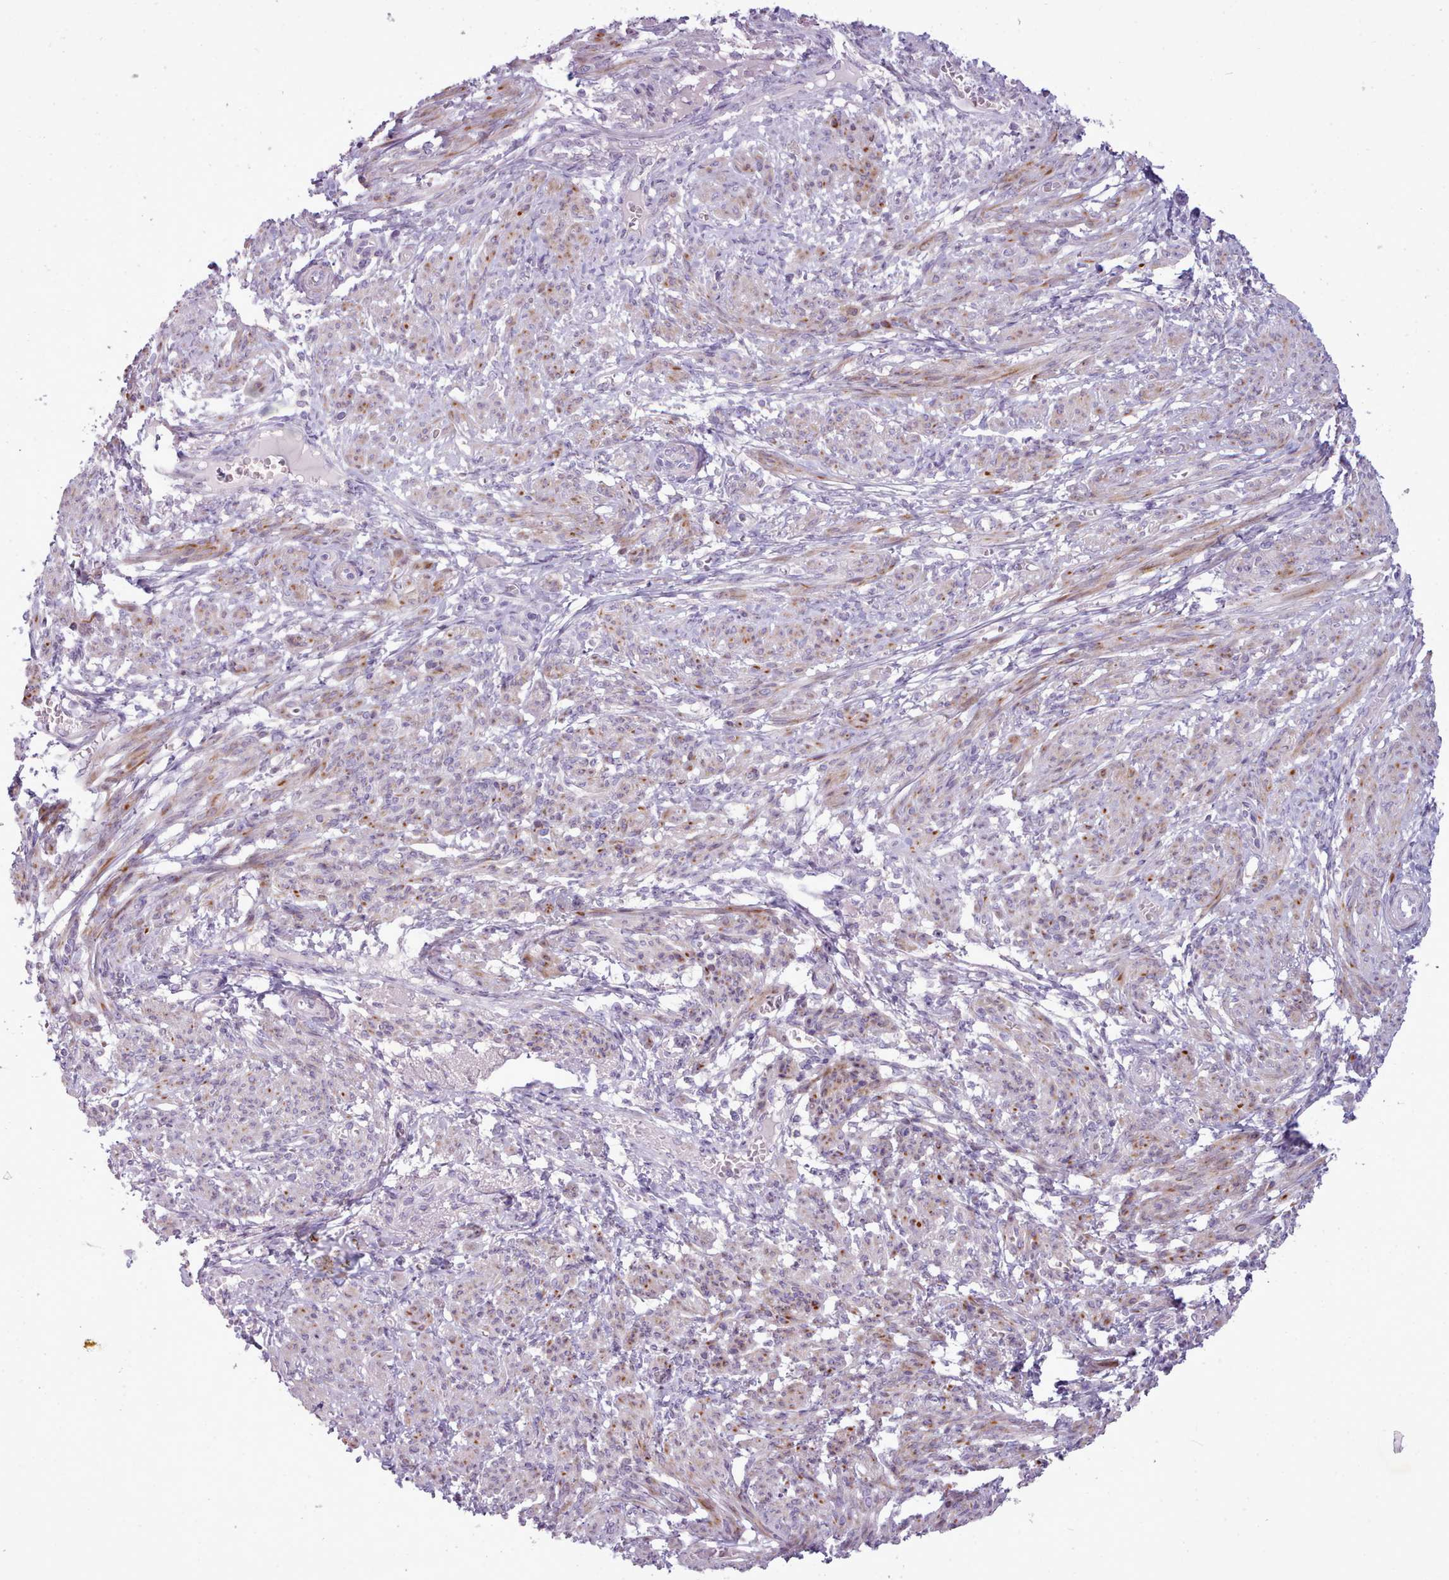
{"staining": {"intensity": "weak", "quantity": "25%-75%", "location": "cytoplasmic/membranous"}, "tissue": "smooth muscle", "cell_type": "Smooth muscle cells", "image_type": "normal", "snomed": [{"axis": "morphology", "description": "Normal tissue, NOS"}, {"axis": "topography", "description": "Smooth muscle"}], "caption": "Brown immunohistochemical staining in normal smooth muscle displays weak cytoplasmic/membranous staining in about 25%-75% of smooth muscle cells. (brown staining indicates protein expression, while blue staining denotes nuclei).", "gene": "PPP3R1", "patient": {"sex": "female", "age": 39}}